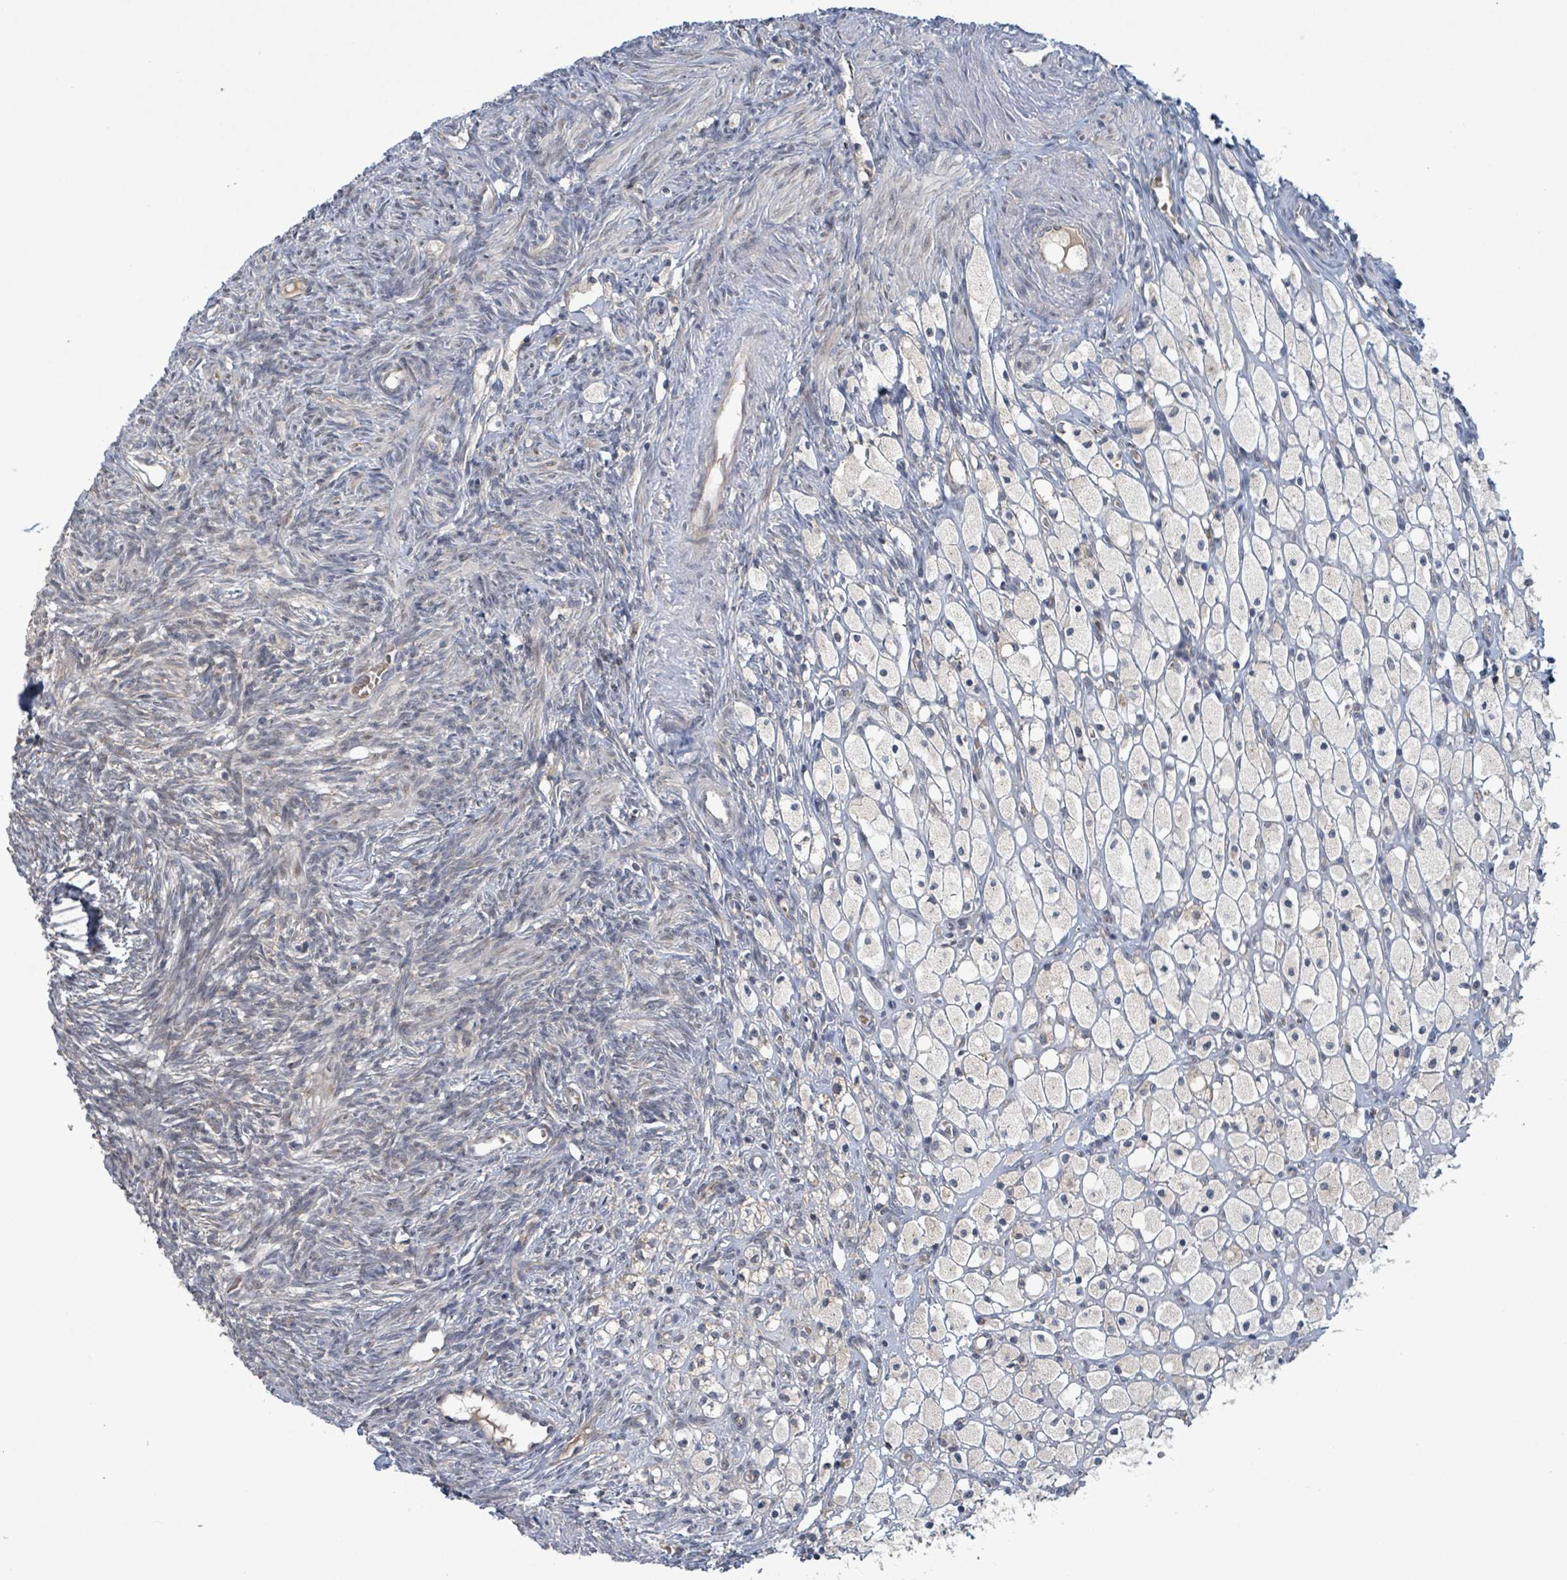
{"staining": {"intensity": "negative", "quantity": "none", "location": "none"}, "tissue": "ovary", "cell_type": "Follicle cells", "image_type": "normal", "snomed": [{"axis": "morphology", "description": "Normal tissue, NOS"}, {"axis": "topography", "description": "Ovary"}], "caption": "High magnification brightfield microscopy of benign ovary stained with DAB (brown) and counterstained with hematoxylin (blue): follicle cells show no significant positivity. Nuclei are stained in blue.", "gene": "OR51E1", "patient": {"sex": "female", "age": 51}}